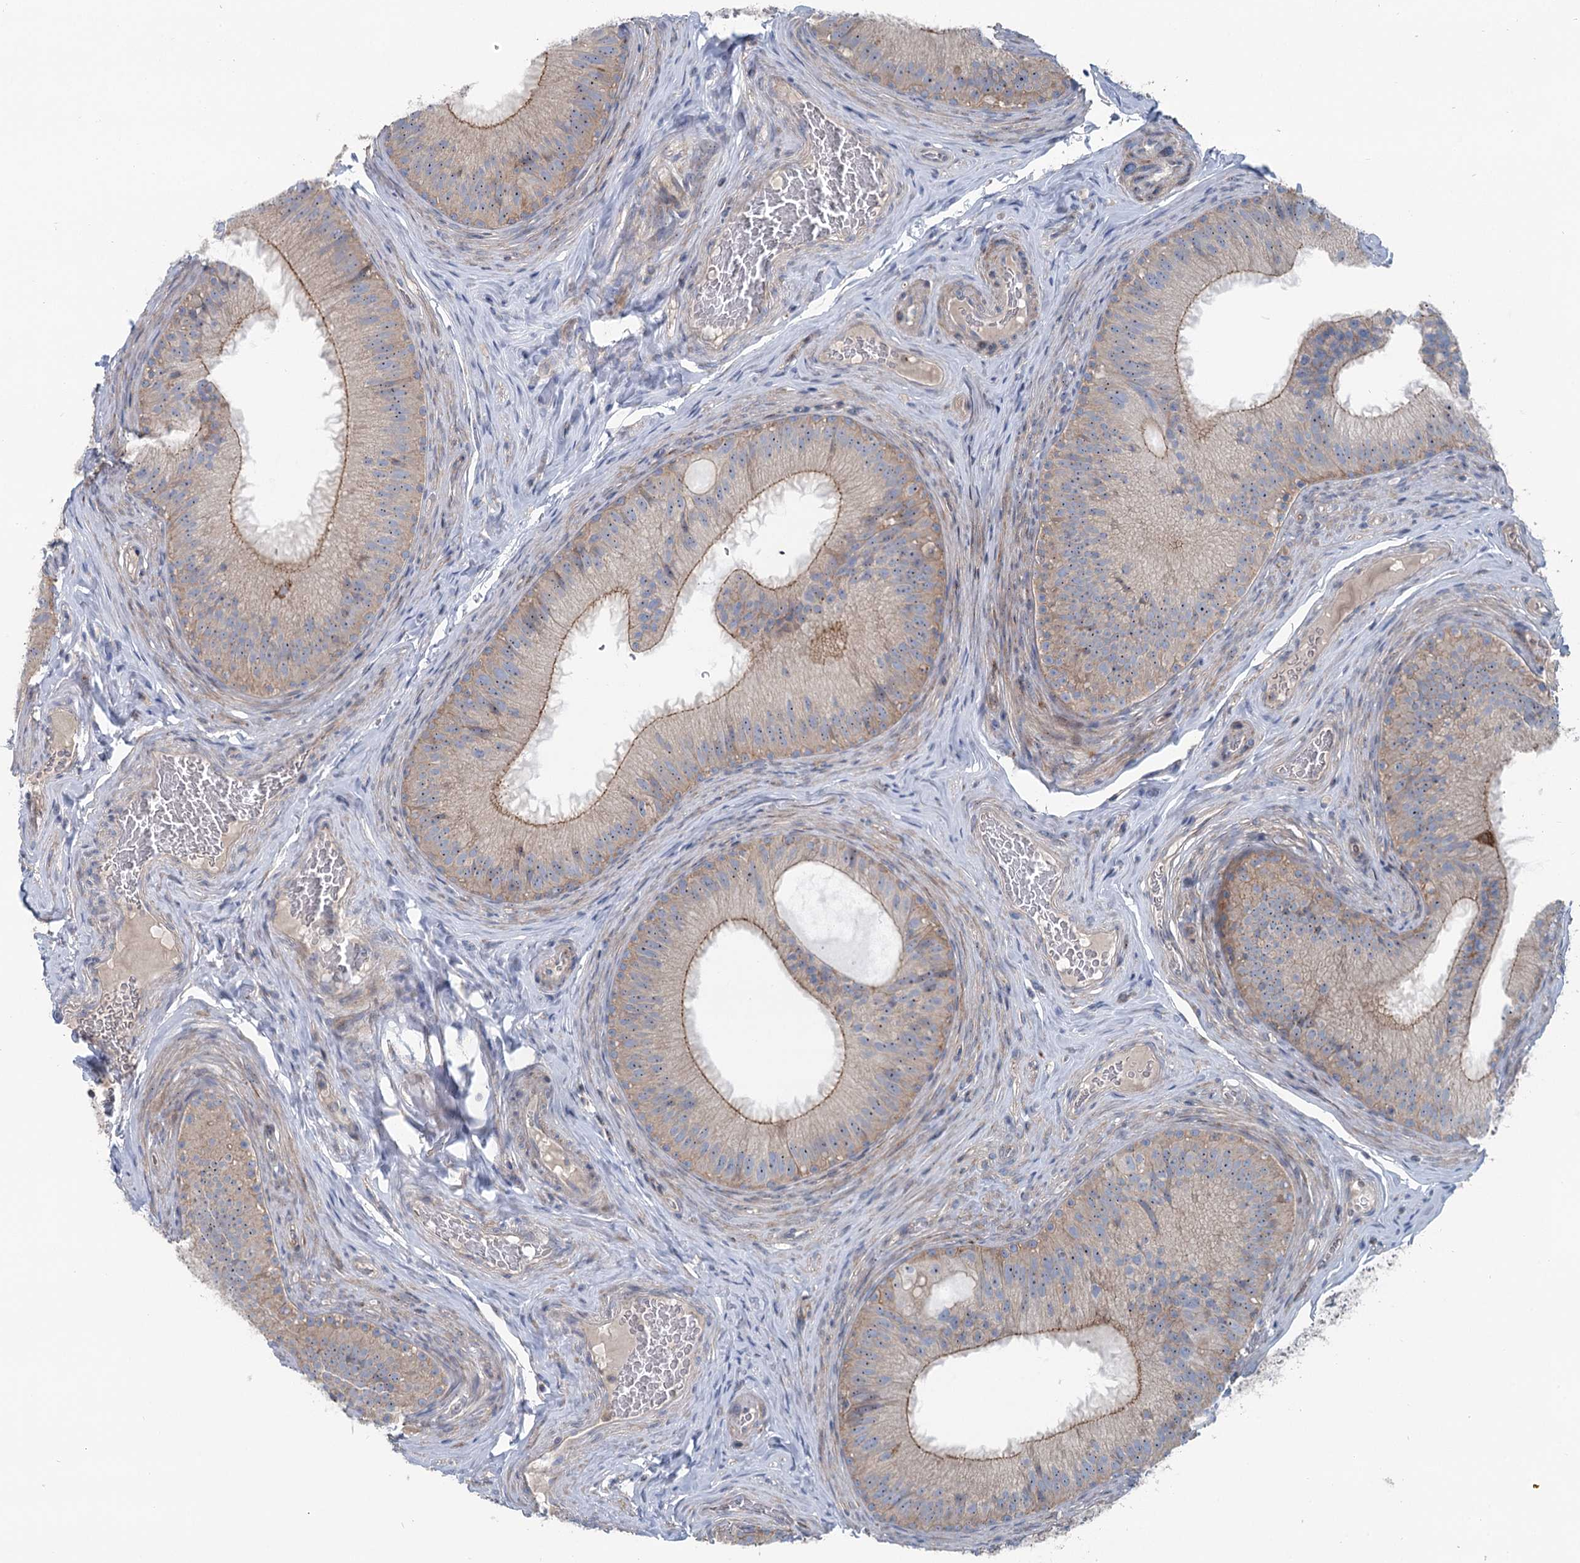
{"staining": {"intensity": "weak", "quantity": "25%-75%", "location": "cytoplasmic/membranous"}, "tissue": "epididymis", "cell_type": "Glandular cells", "image_type": "normal", "snomed": [{"axis": "morphology", "description": "Normal tissue, NOS"}, {"axis": "topography", "description": "Epididymis"}], "caption": "The histopathology image demonstrates immunohistochemical staining of benign epididymis. There is weak cytoplasmic/membranous positivity is identified in approximately 25%-75% of glandular cells.", "gene": "MARK2", "patient": {"sex": "male", "age": 34}}